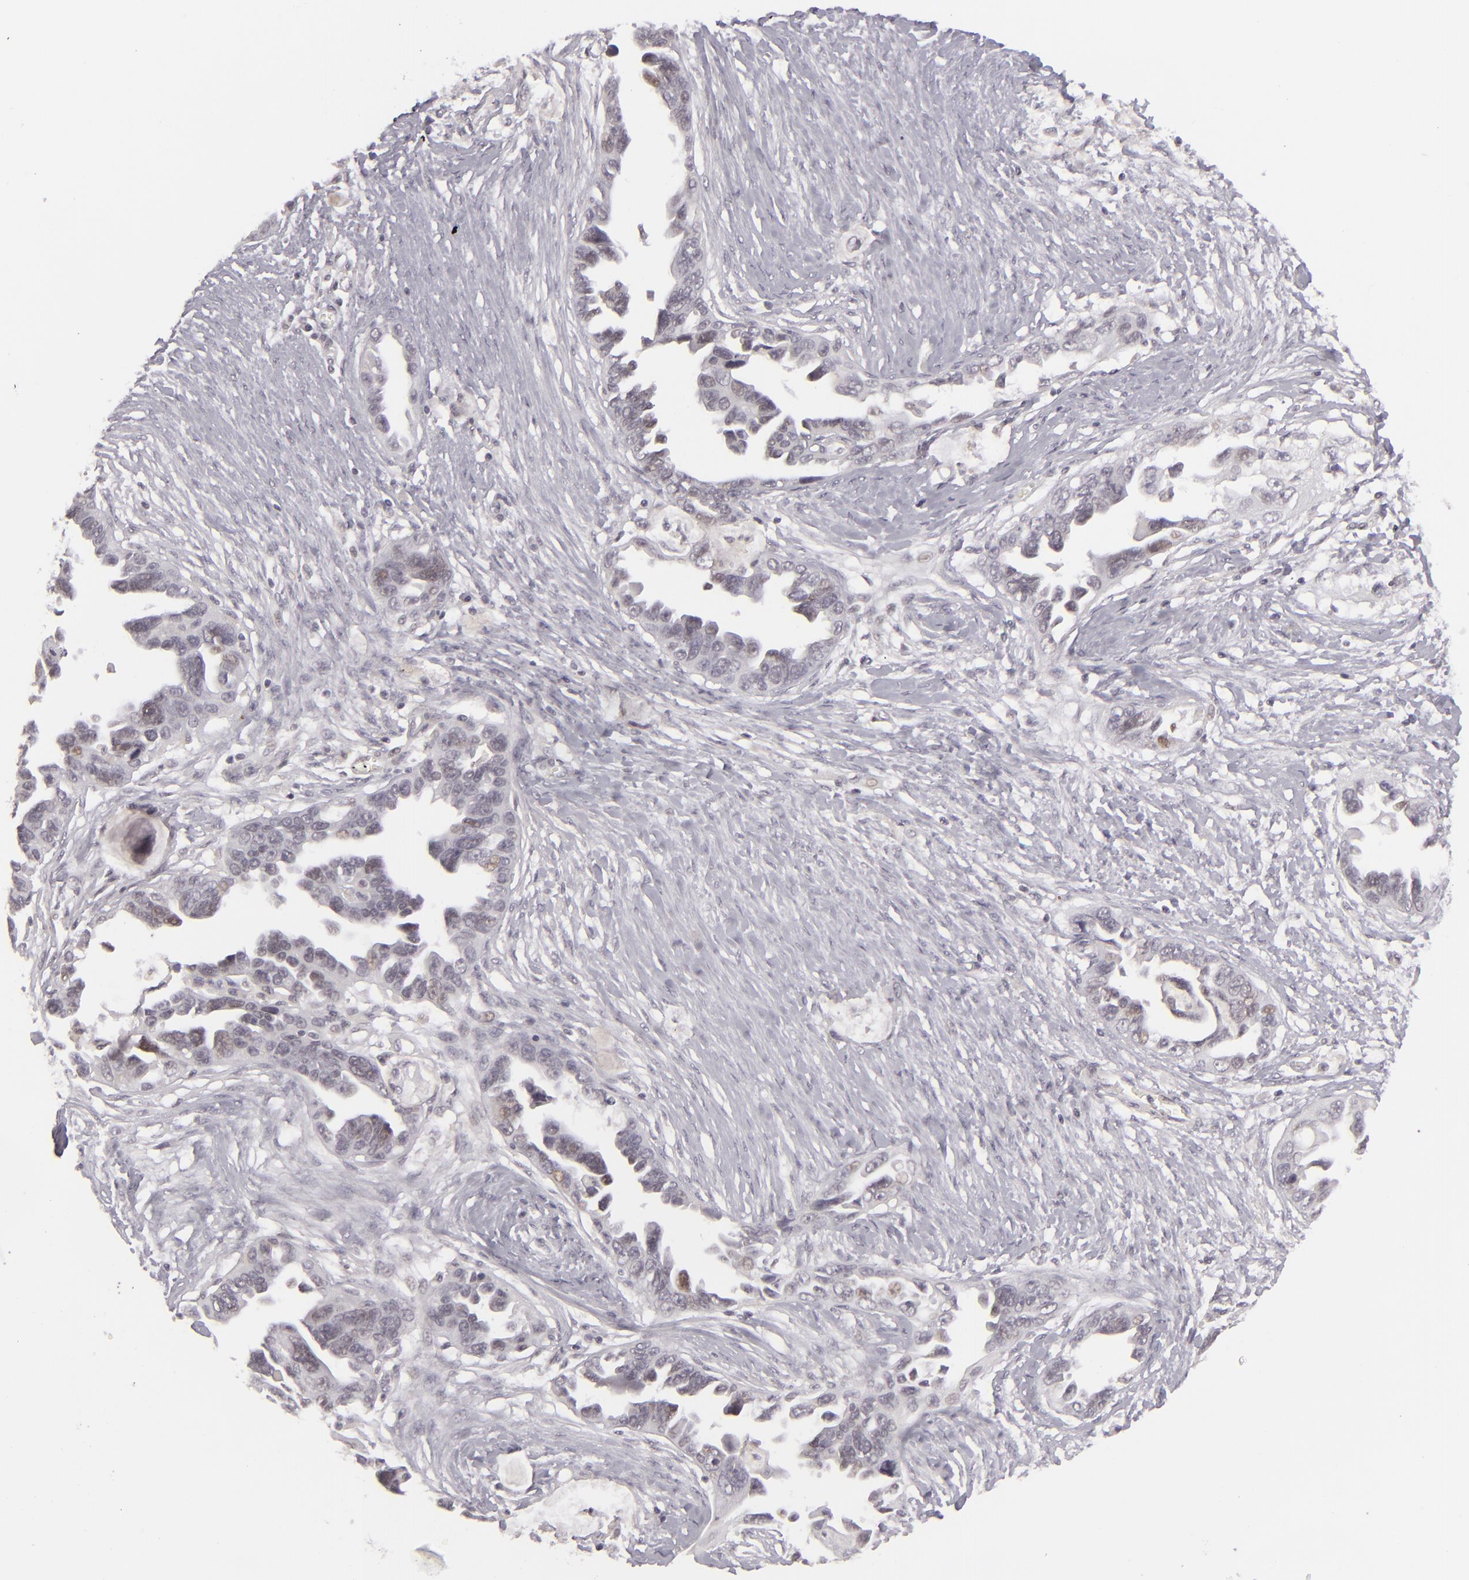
{"staining": {"intensity": "weak", "quantity": "<25%", "location": "nuclear"}, "tissue": "ovarian cancer", "cell_type": "Tumor cells", "image_type": "cancer", "snomed": [{"axis": "morphology", "description": "Cystadenocarcinoma, serous, NOS"}, {"axis": "topography", "description": "Ovary"}], "caption": "An IHC histopathology image of ovarian cancer (serous cystadenocarcinoma) is shown. There is no staining in tumor cells of ovarian cancer (serous cystadenocarcinoma).", "gene": "SIX1", "patient": {"sex": "female", "age": 63}}